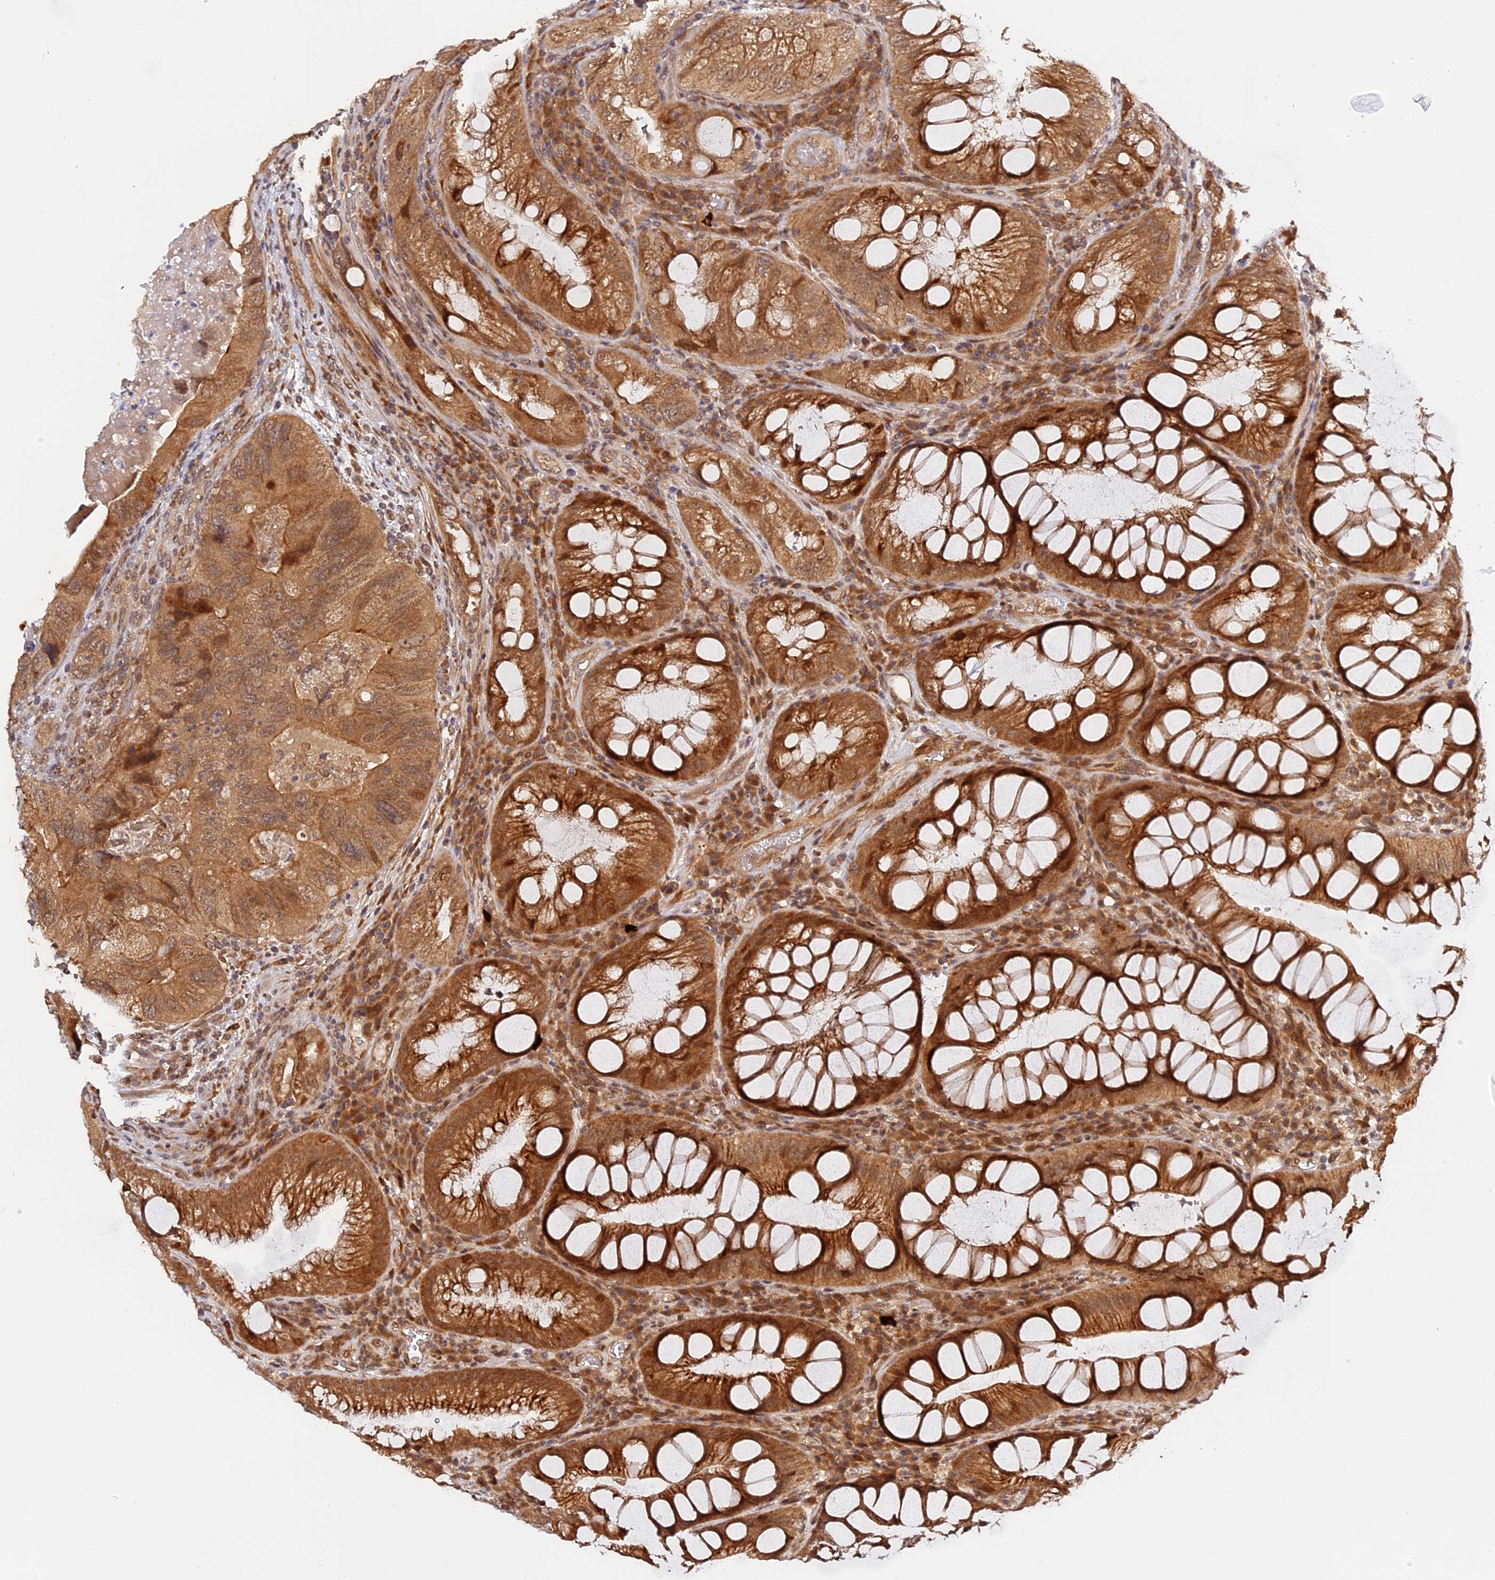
{"staining": {"intensity": "moderate", "quantity": ">75%", "location": "cytoplasmic/membranous"}, "tissue": "colorectal cancer", "cell_type": "Tumor cells", "image_type": "cancer", "snomed": [{"axis": "morphology", "description": "Adenocarcinoma, NOS"}, {"axis": "topography", "description": "Rectum"}], "caption": "An image of colorectal adenocarcinoma stained for a protein reveals moderate cytoplasmic/membranous brown staining in tumor cells. (Brightfield microscopy of DAB IHC at high magnification).", "gene": "IMPACT", "patient": {"sex": "male", "age": 63}}